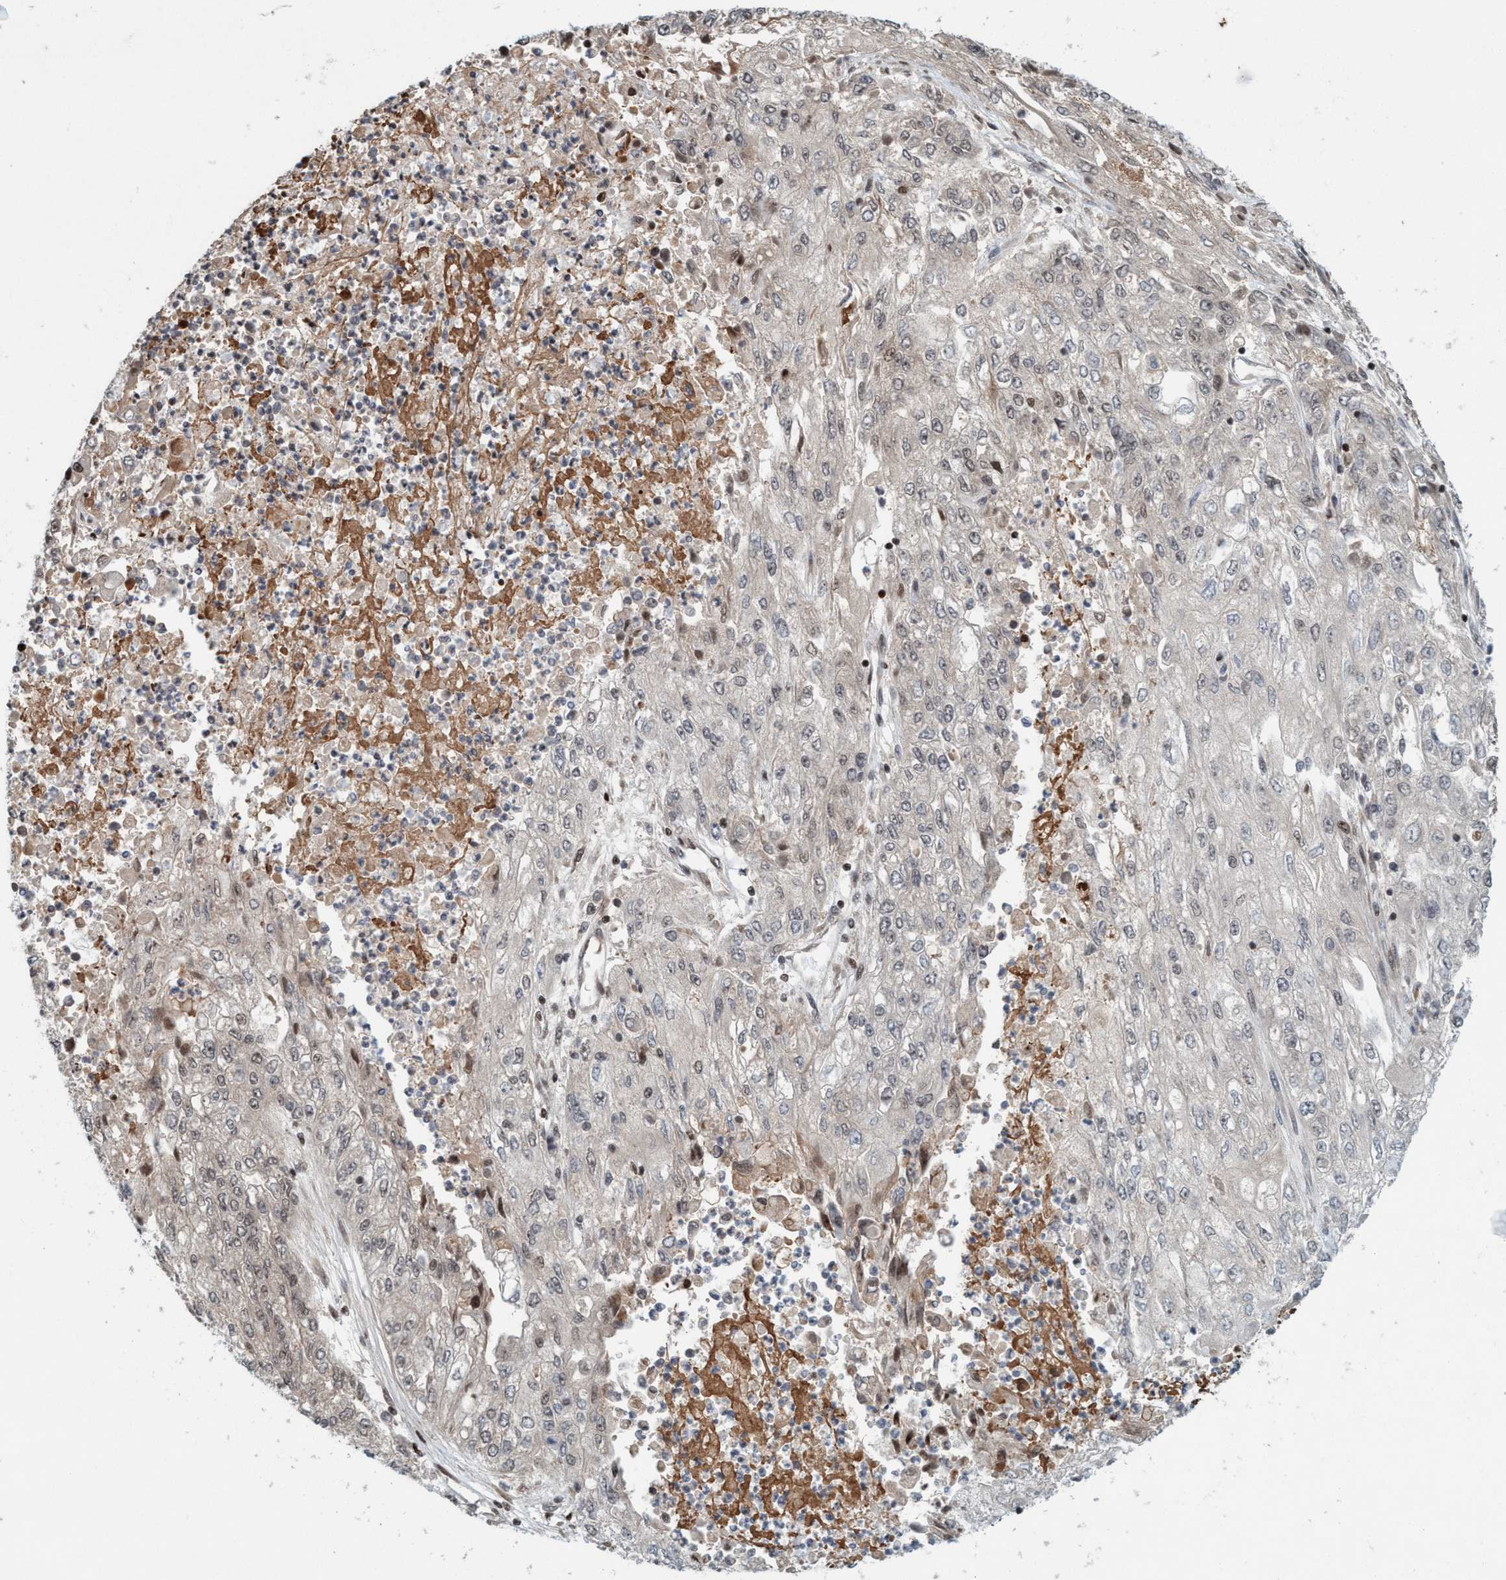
{"staining": {"intensity": "weak", "quantity": "<25%", "location": "nuclear"}, "tissue": "endometrial cancer", "cell_type": "Tumor cells", "image_type": "cancer", "snomed": [{"axis": "morphology", "description": "Adenocarcinoma, NOS"}, {"axis": "topography", "description": "Endometrium"}], "caption": "The histopathology image demonstrates no significant positivity in tumor cells of endometrial cancer (adenocarcinoma).", "gene": "SMCR8", "patient": {"sex": "female", "age": 49}}